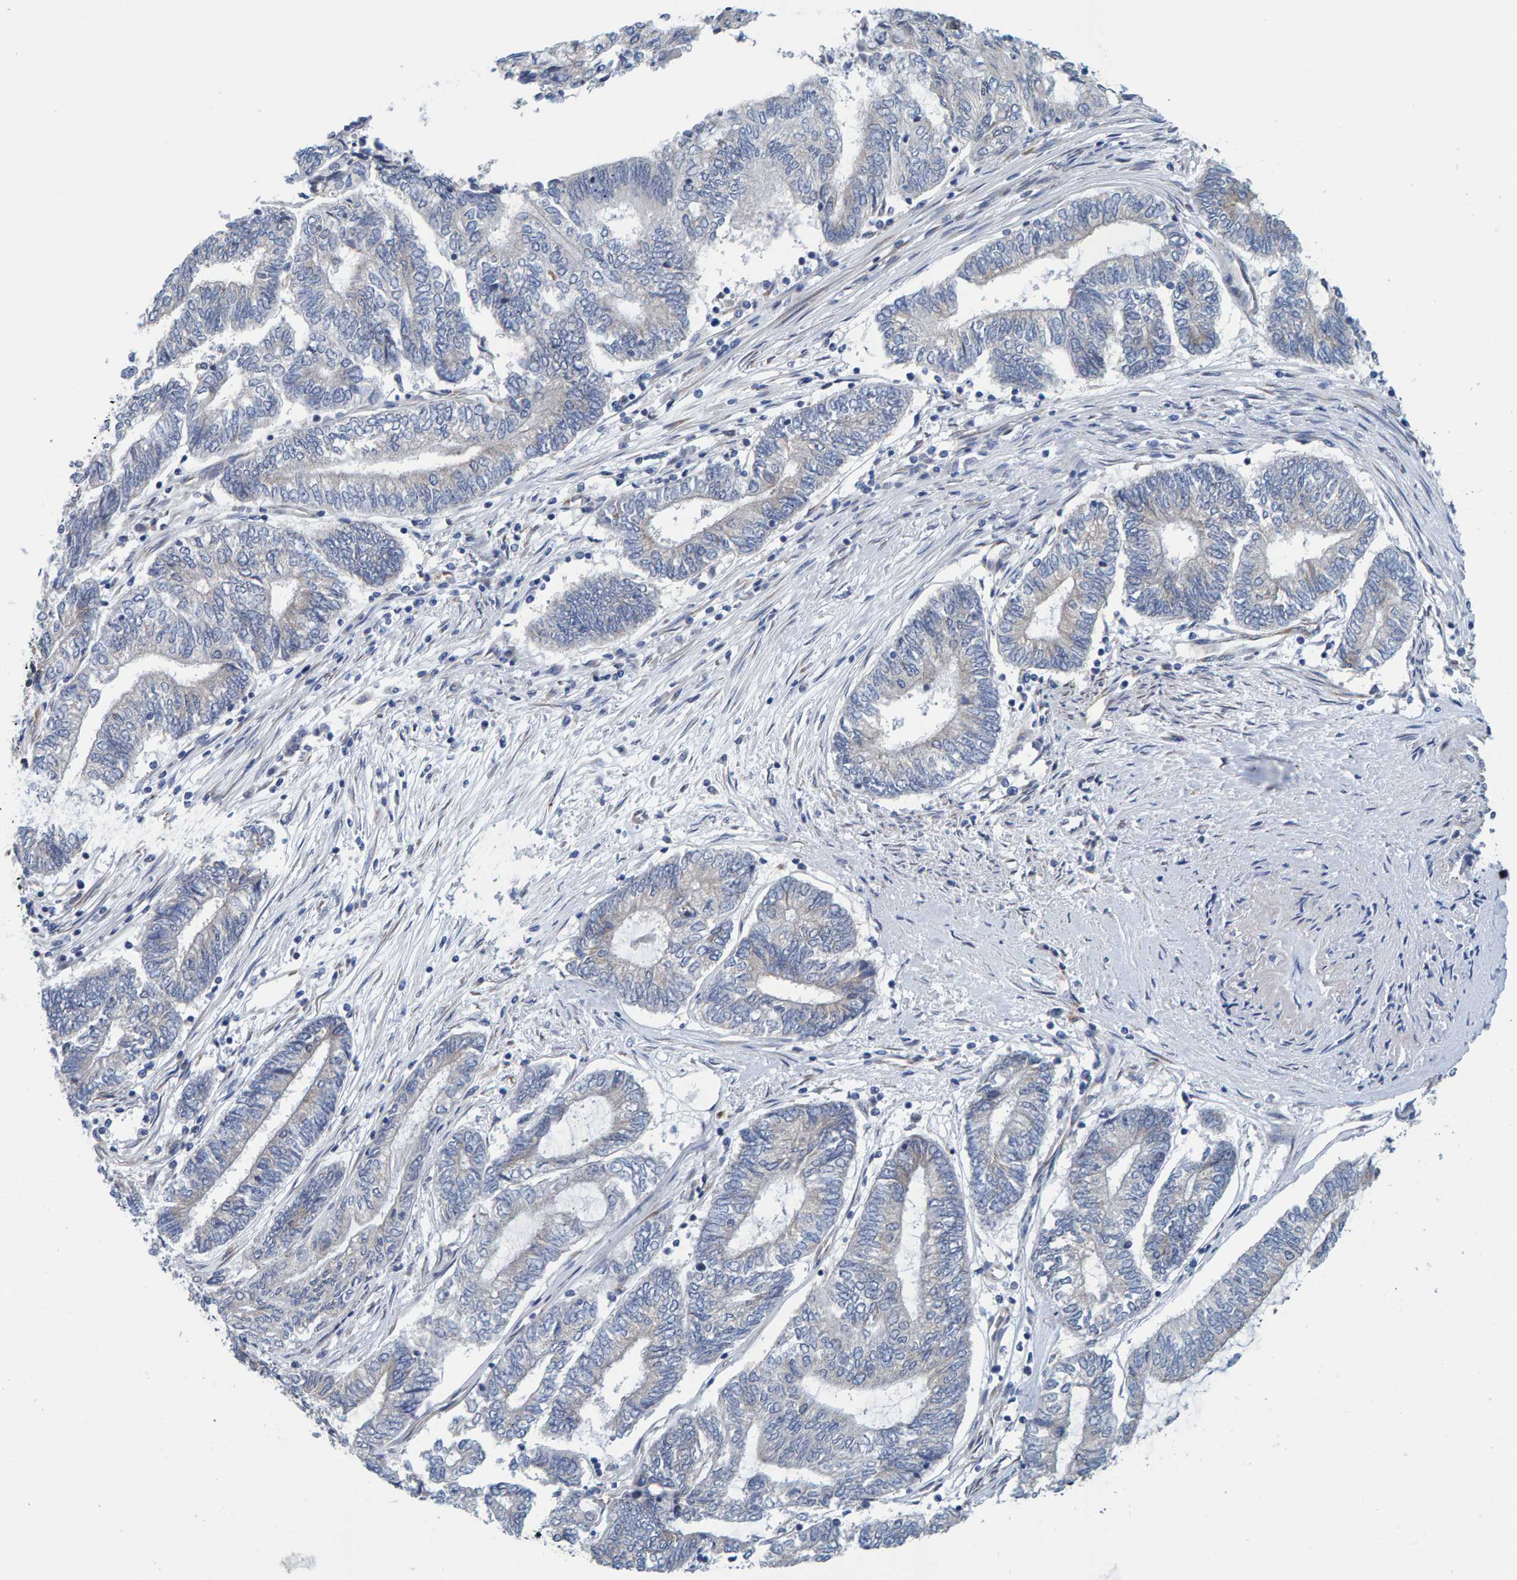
{"staining": {"intensity": "negative", "quantity": "none", "location": "none"}, "tissue": "endometrial cancer", "cell_type": "Tumor cells", "image_type": "cancer", "snomed": [{"axis": "morphology", "description": "Adenocarcinoma, NOS"}, {"axis": "topography", "description": "Uterus"}, {"axis": "topography", "description": "Endometrium"}], "caption": "Immunohistochemical staining of adenocarcinoma (endometrial) shows no significant positivity in tumor cells. (Stains: DAB (3,3'-diaminobenzidine) IHC with hematoxylin counter stain, Microscopy: brightfield microscopy at high magnification).", "gene": "SCRN2", "patient": {"sex": "female", "age": 70}}